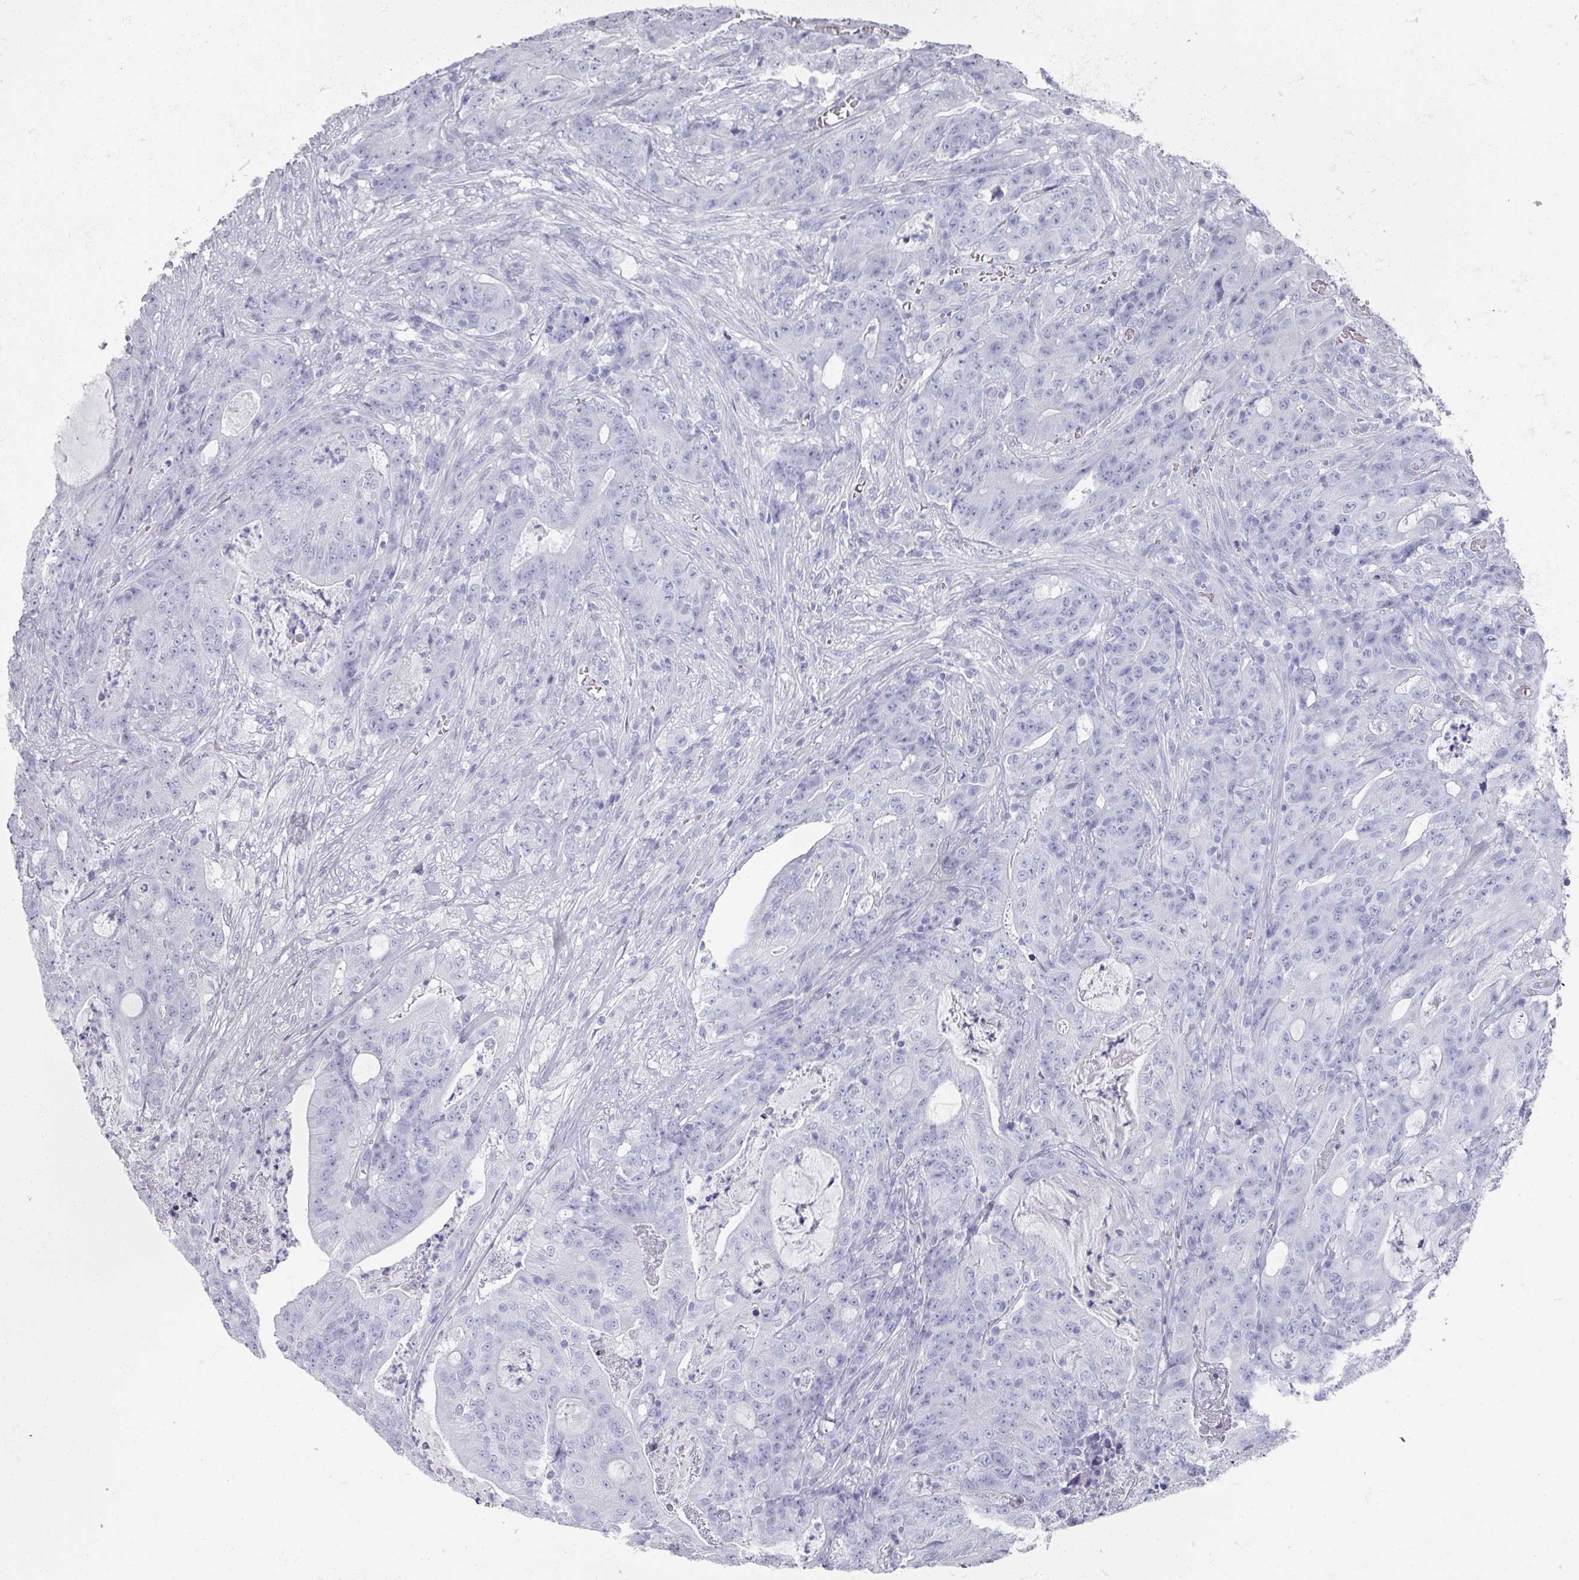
{"staining": {"intensity": "negative", "quantity": "none", "location": "none"}, "tissue": "colorectal cancer", "cell_type": "Tumor cells", "image_type": "cancer", "snomed": [{"axis": "morphology", "description": "Adenocarcinoma, NOS"}, {"axis": "topography", "description": "Colon"}], "caption": "DAB (3,3'-diaminobenzidine) immunohistochemical staining of adenocarcinoma (colorectal) demonstrates no significant positivity in tumor cells. (Immunohistochemistry, brightfield microscopy, high magnification).", "gene": "OMG", "patient": {"sex": "male", "age": 83}}